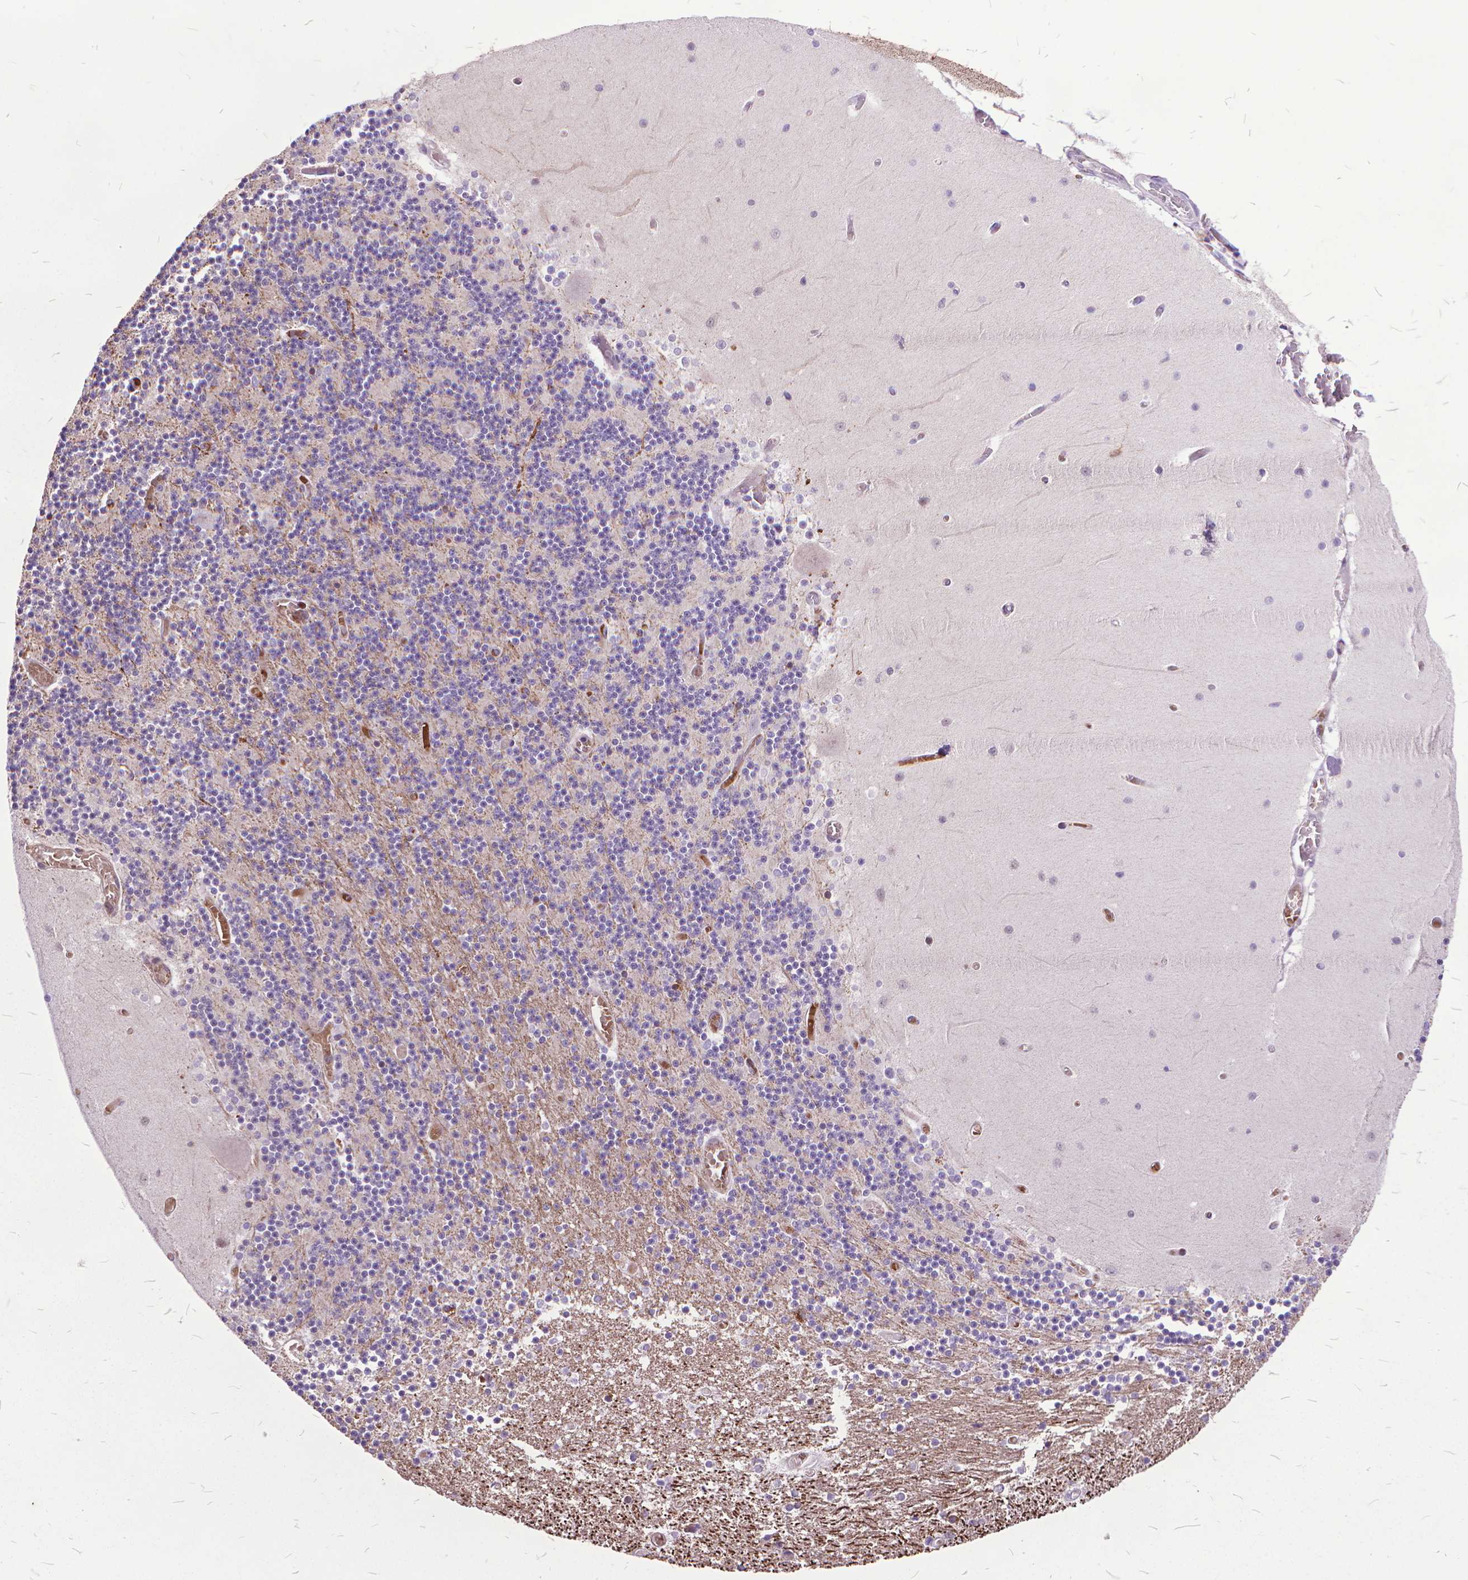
{"staining": {"intensity": "negative", "quantity": "none", "location": "none"}, "tissue": "cerebellum", "cell_type": "Cells in granular layer", "image_type": "normal", "snomed": [{"axis": "morphology", "description": "Normal tissue, NOS"}, {"axis": "topography", "description": "Cerebellum"}], "caption": "Cells in granular layer show no significant staining in unremarkable cerebellum. (DAB immunohistochemistry (IHC), high magnification).", "gene": "POLE4", "patient": {"sex": "female", "age": 28}}